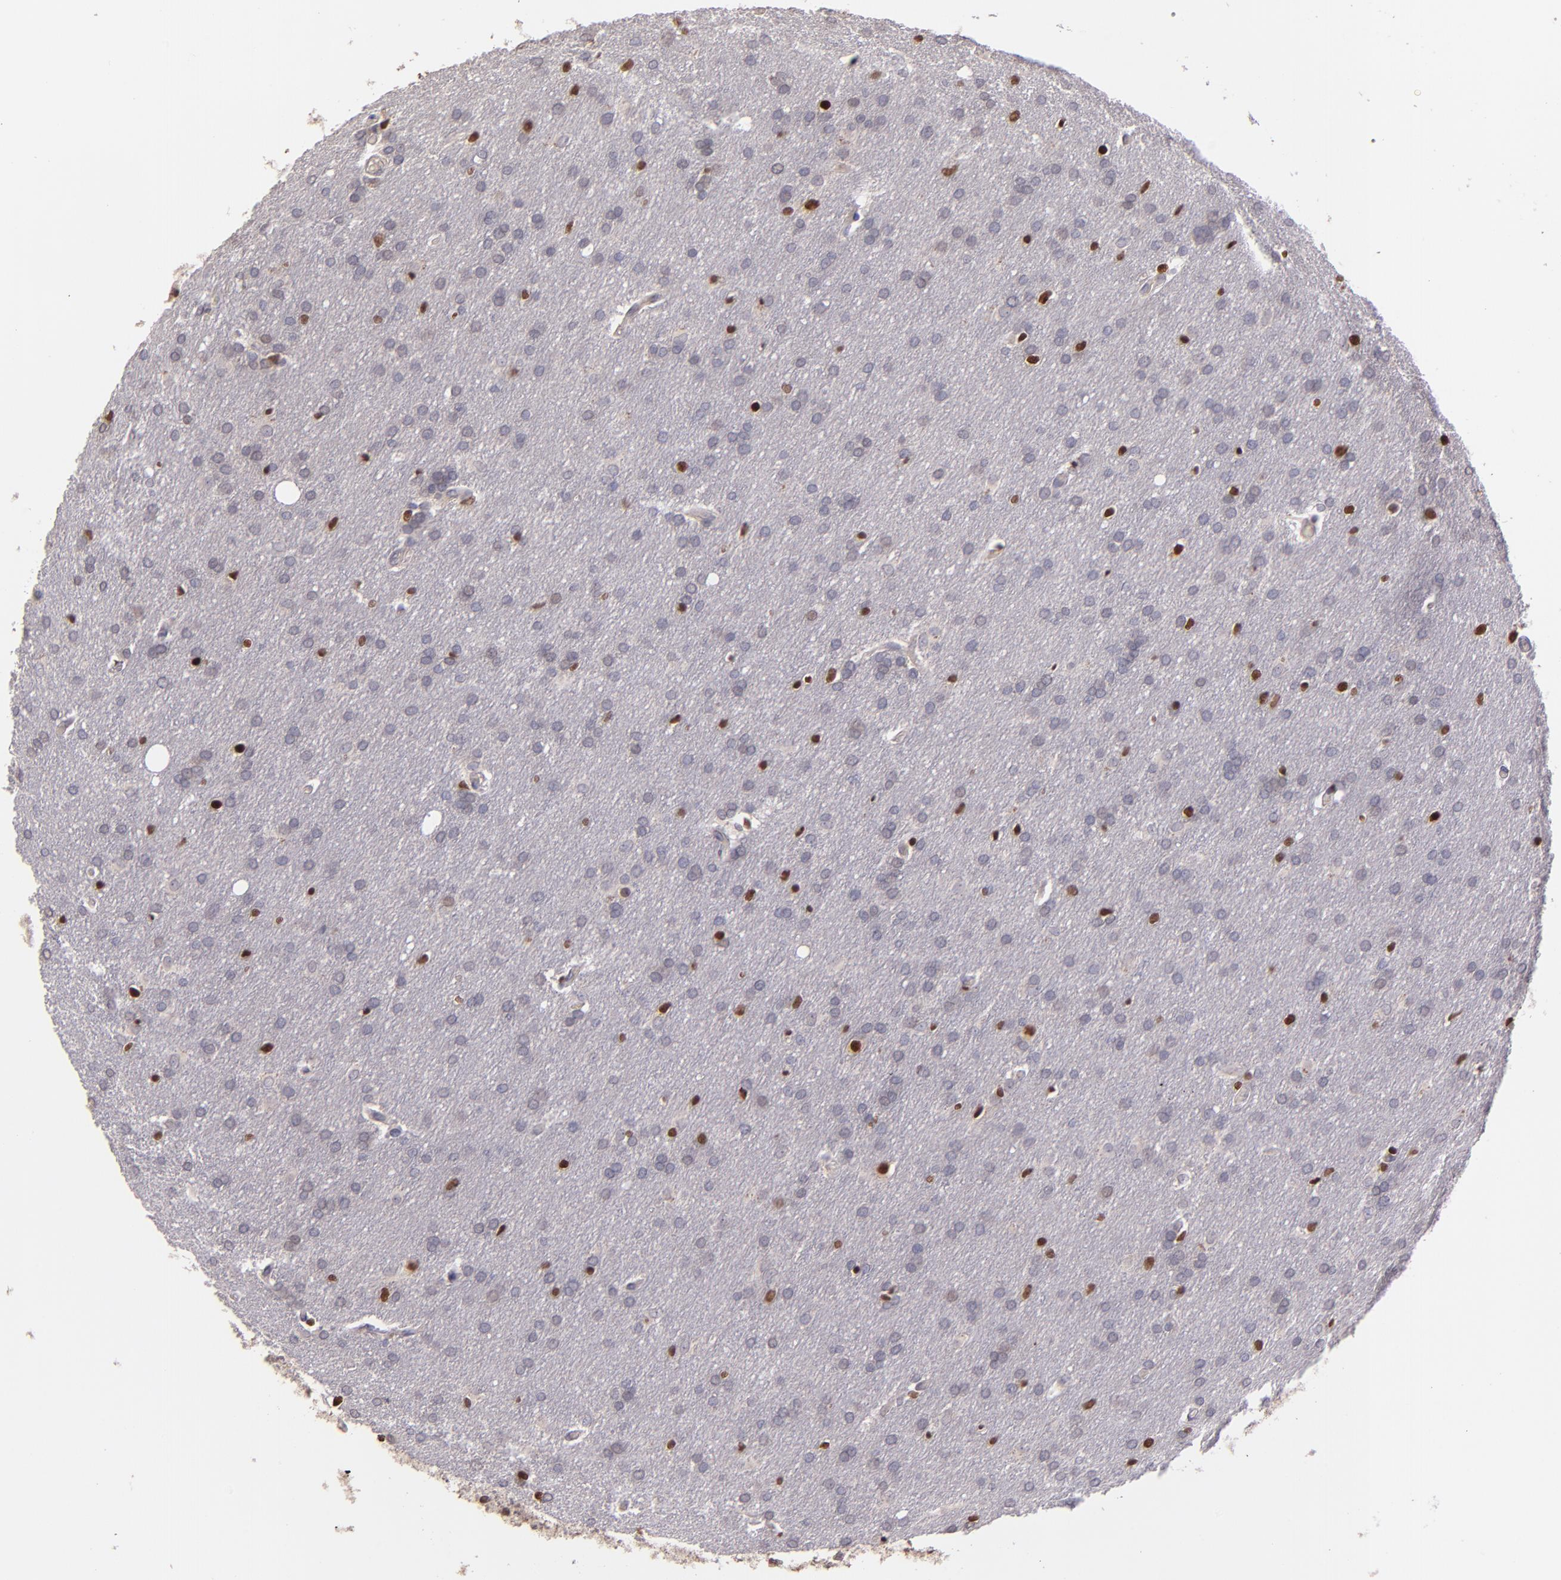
{"staining": {"intensity": "weak", "quantity": "<25%", "location": "nuclear"}, "tissue": "glioma", "cell_type": "Tumor cells", "image_type": "cancer", "snomed": [{"axis": "morphology", "description": "Glioma, malignant, Low grade"}, {"axis": "topography", "description": "Brain"}], "caption": "Malignant glioma (low-grade) was stained to show a protein in brown. There is no significant staining in tumor cells. (Brightfield microscopy of DAB (3,3'-diaminobenzidine) immunohistochemistry at high magnification).", "gene": "NUP62CL", "patient": {"sex": "female", "age": 32}}